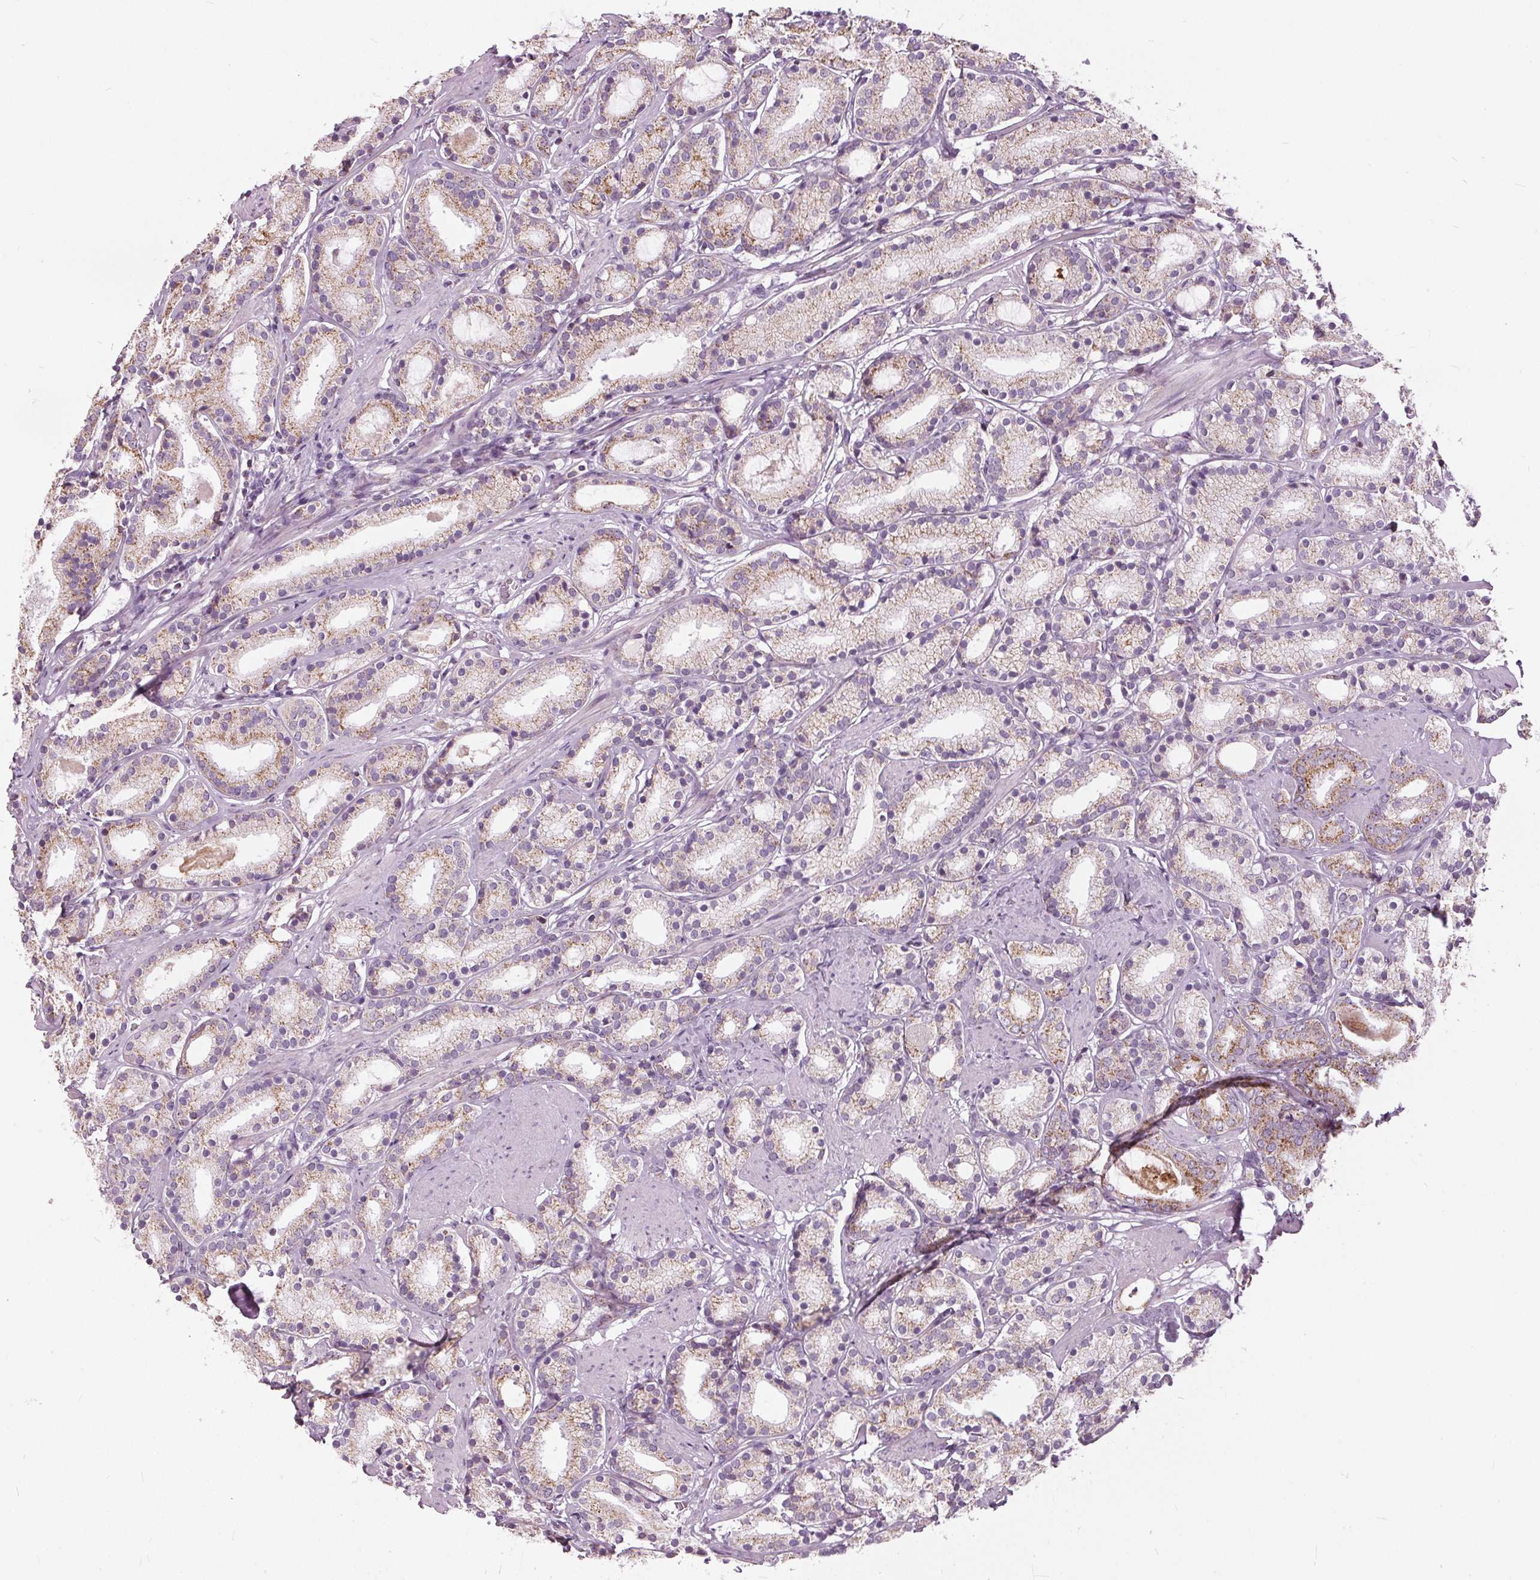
{"staining": {"intensity": "moderate", "quantity": ">75%", "location": "cytoplasmic/membranous"}, "tissue": "prostate cancer", "cell_type": "Tumor cells", "image_type": "cancer", "snomed": [{"axis": "morphology", "description": "Adenocarcinoma, High grade"}, {"axis": "topography", "description": "Prostate"}], "caption": "Protein expression by immunohistochemistry (IHC) demonstrates moderate cytoplasmic/membranous positivity in approximately >75% of tumor cells in prostate cancer.", "gene": "ECI2", "patient": {"sex": "male", "age": 63}}